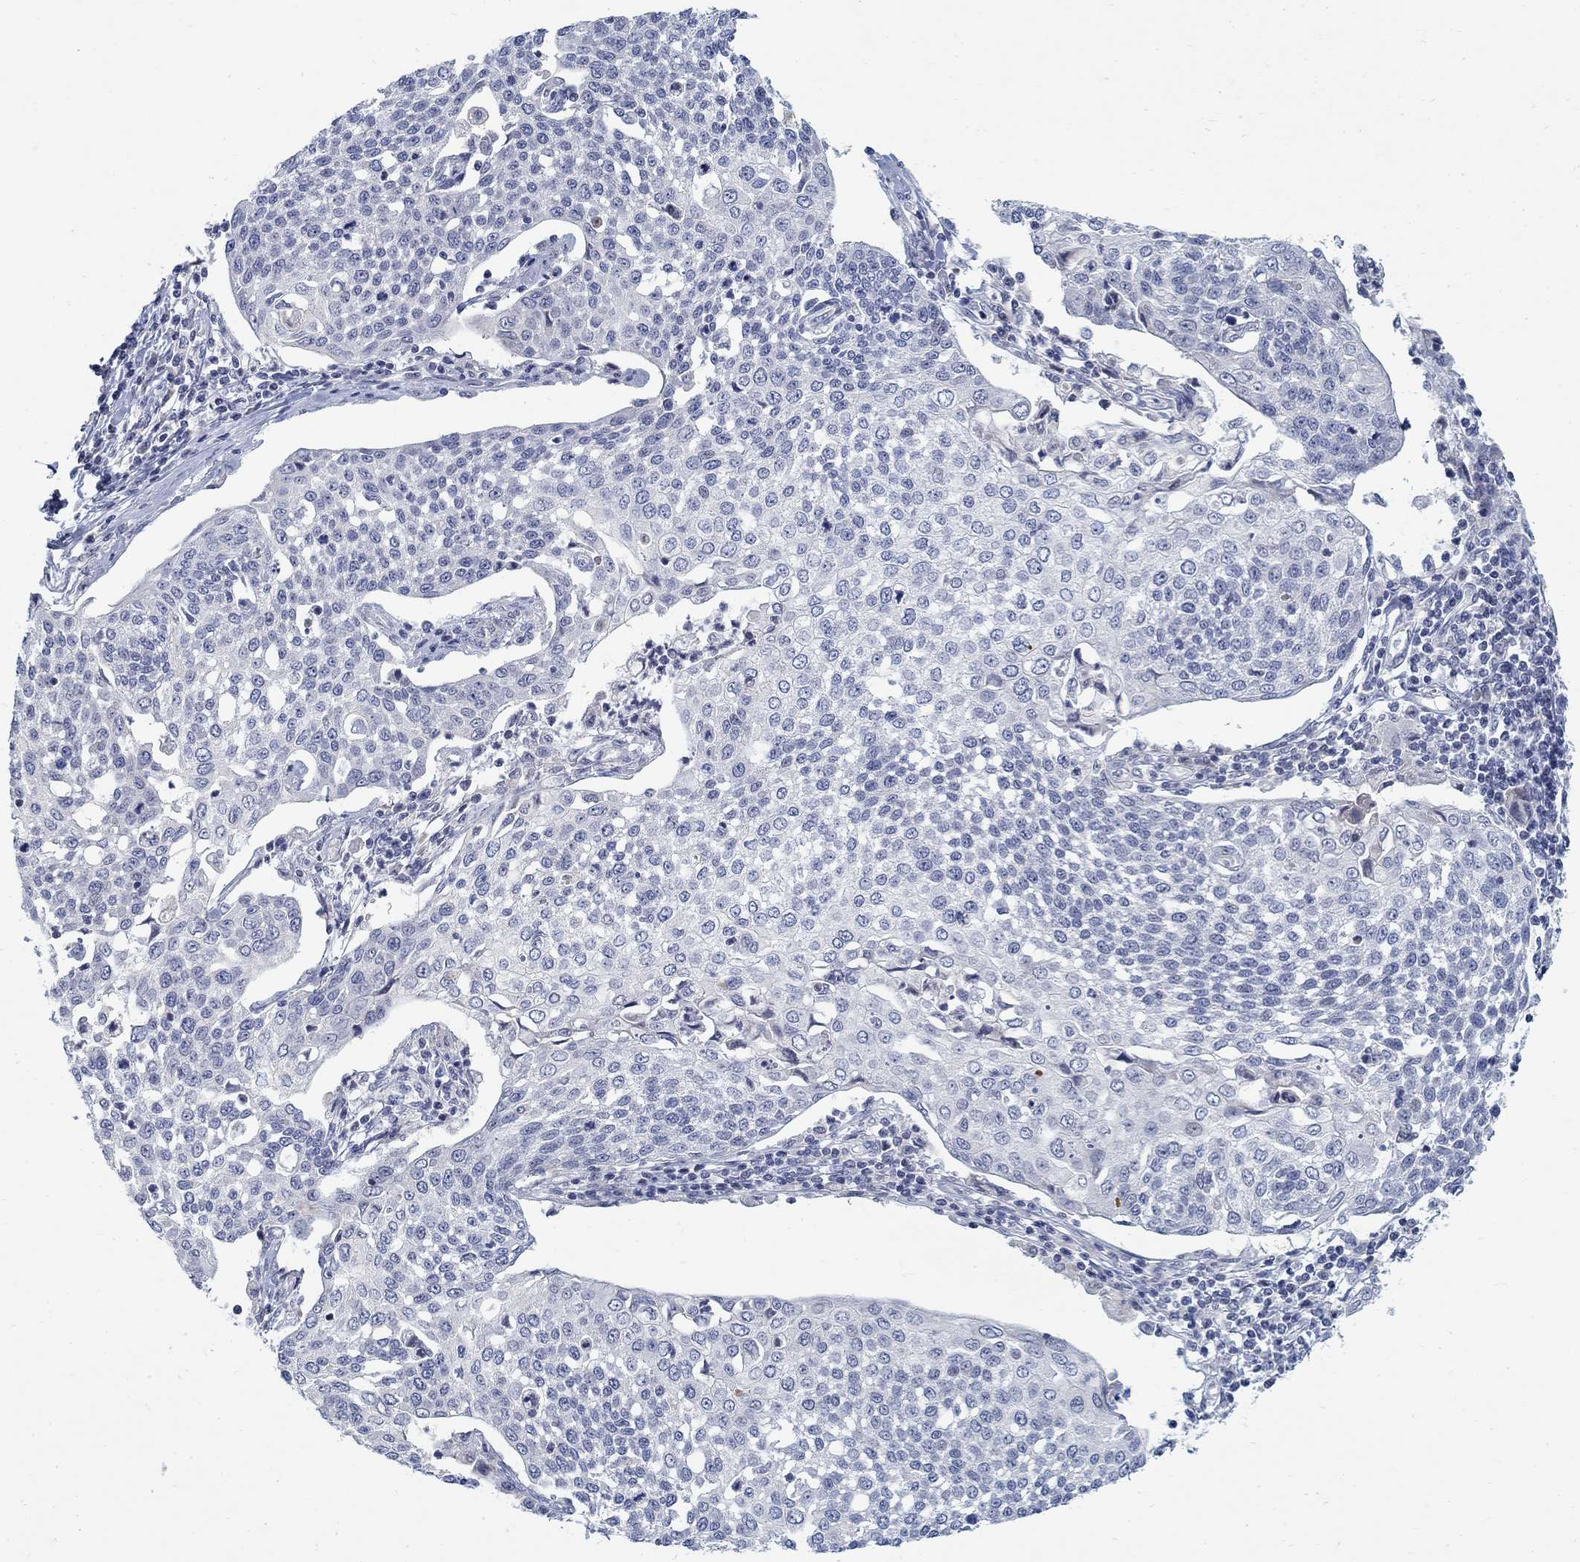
{"staining": {"intensity": "negative", "quantity": "none", "location": "none"}, "tissue": "cervical cancer", "cell_type": "Tumor cells", "image_type": "cancer", "snomed": [{"axis": "morphology", "description": "Squamous cell carcinoma, NOS"}, {"axis": "topography", "description": "Cervix"}], "caption": "Tumor cells show no significant expression in cervical squamous cell carcinoma.", "gene": "ANO7", "patient": {"sex": "female", "age": 34}}